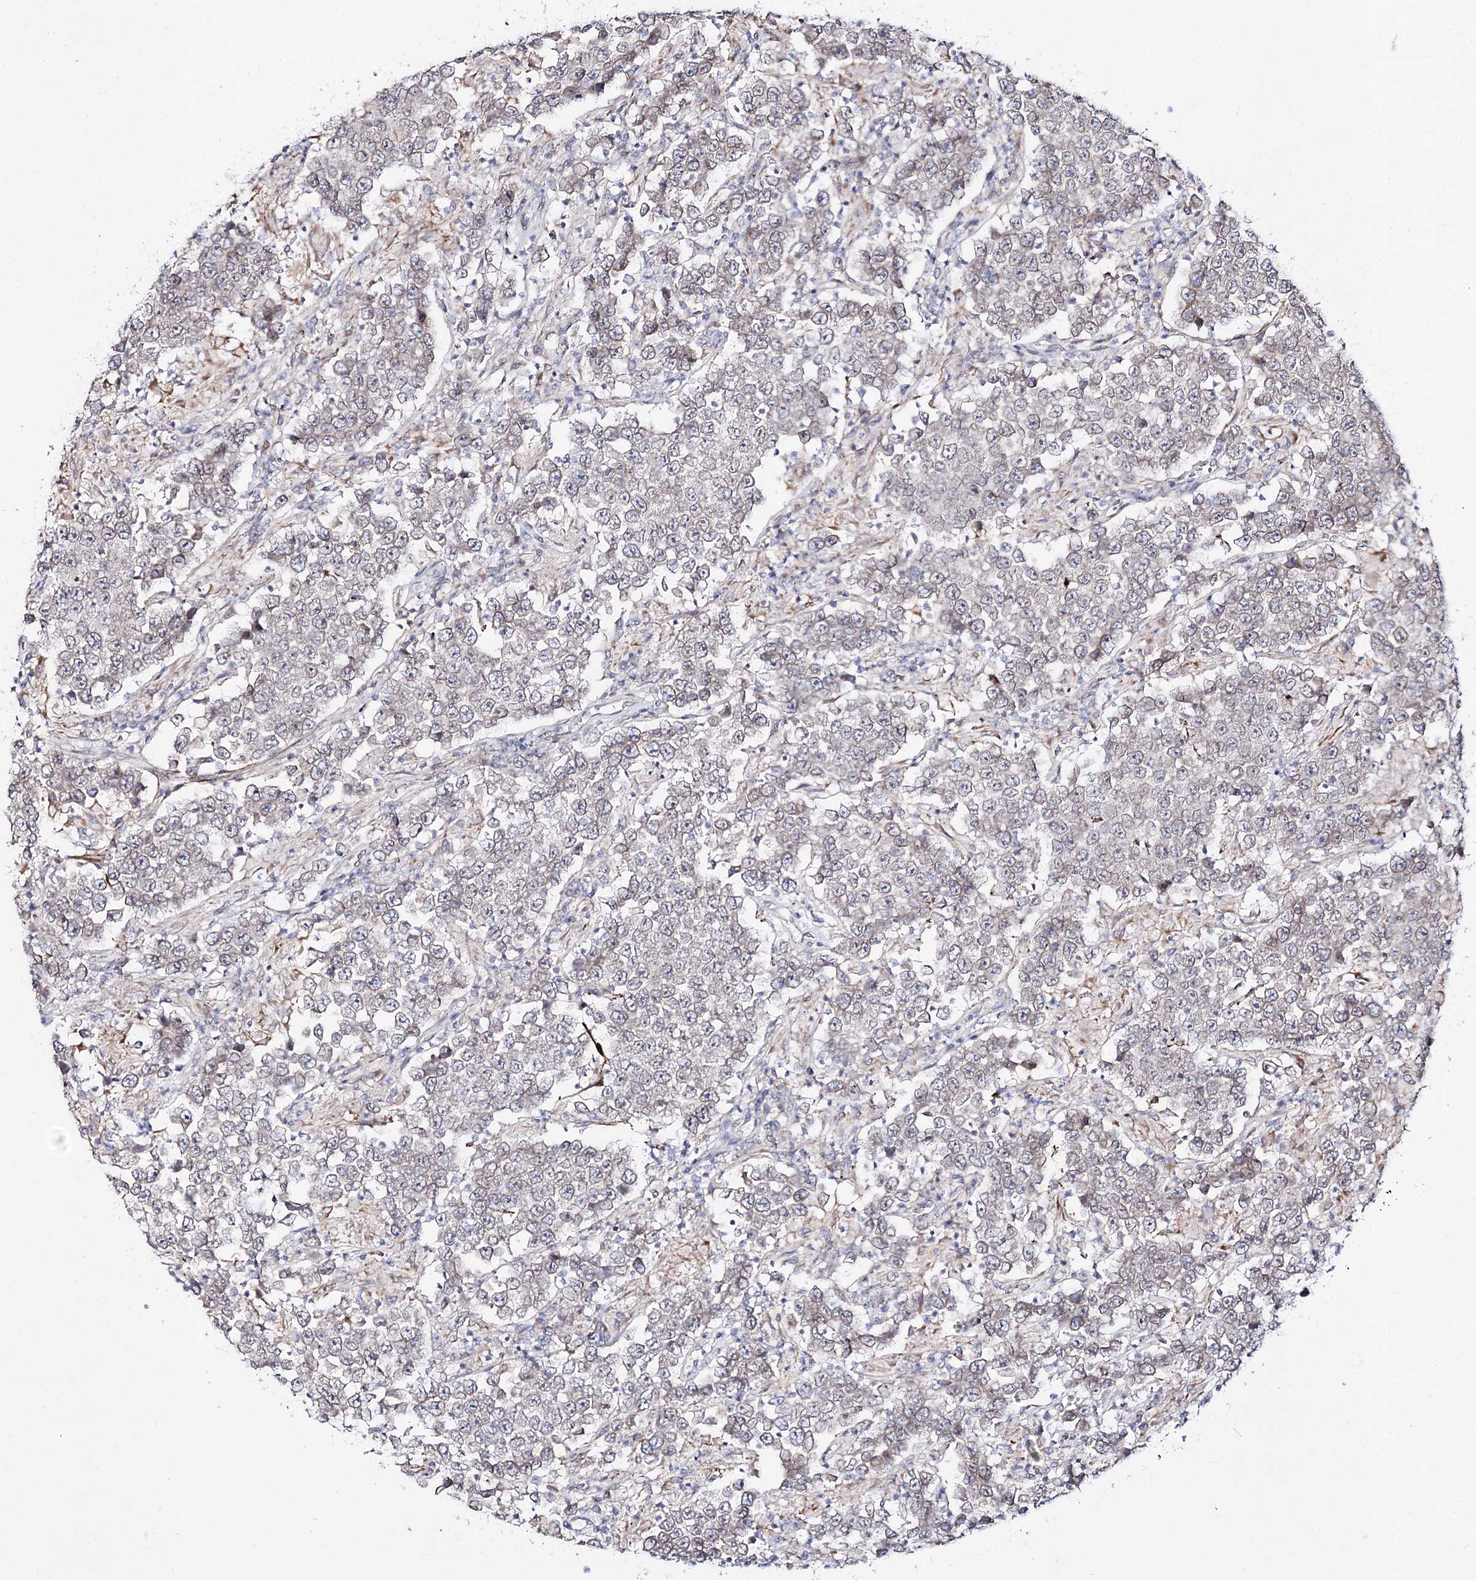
{"staining": {"intensity": "negative", "quantity": "none", "location": "none"}, "tissue": "testis cancer", "cell_type": "Tumor cells", "image_type": "cancer", "snomed": [{"axis": "morphology", "description": "Normal tissue, NOS"}, {"axis": "morphology", "description": "Urothelial carcinoma, High grade"}, {"axis": "morphology", "description": "Seminoma, NOS"}, {"axis": "morphology", "description": "Carcinoma, Embryonal, NOS"}, {"axis": "topography", "description": "Urinary bladder"}, {"axis": "topography", "description": "Testis"}], "caption": "The photomicrograph shows no staining of tumor cells in testis cancer. (Brightfield microscopy of DAB (3,3'-diaminobenzidine) IHC at high magnification).", "gene": "C11orf80", "patient": {"sex": "male", "age": 41}}